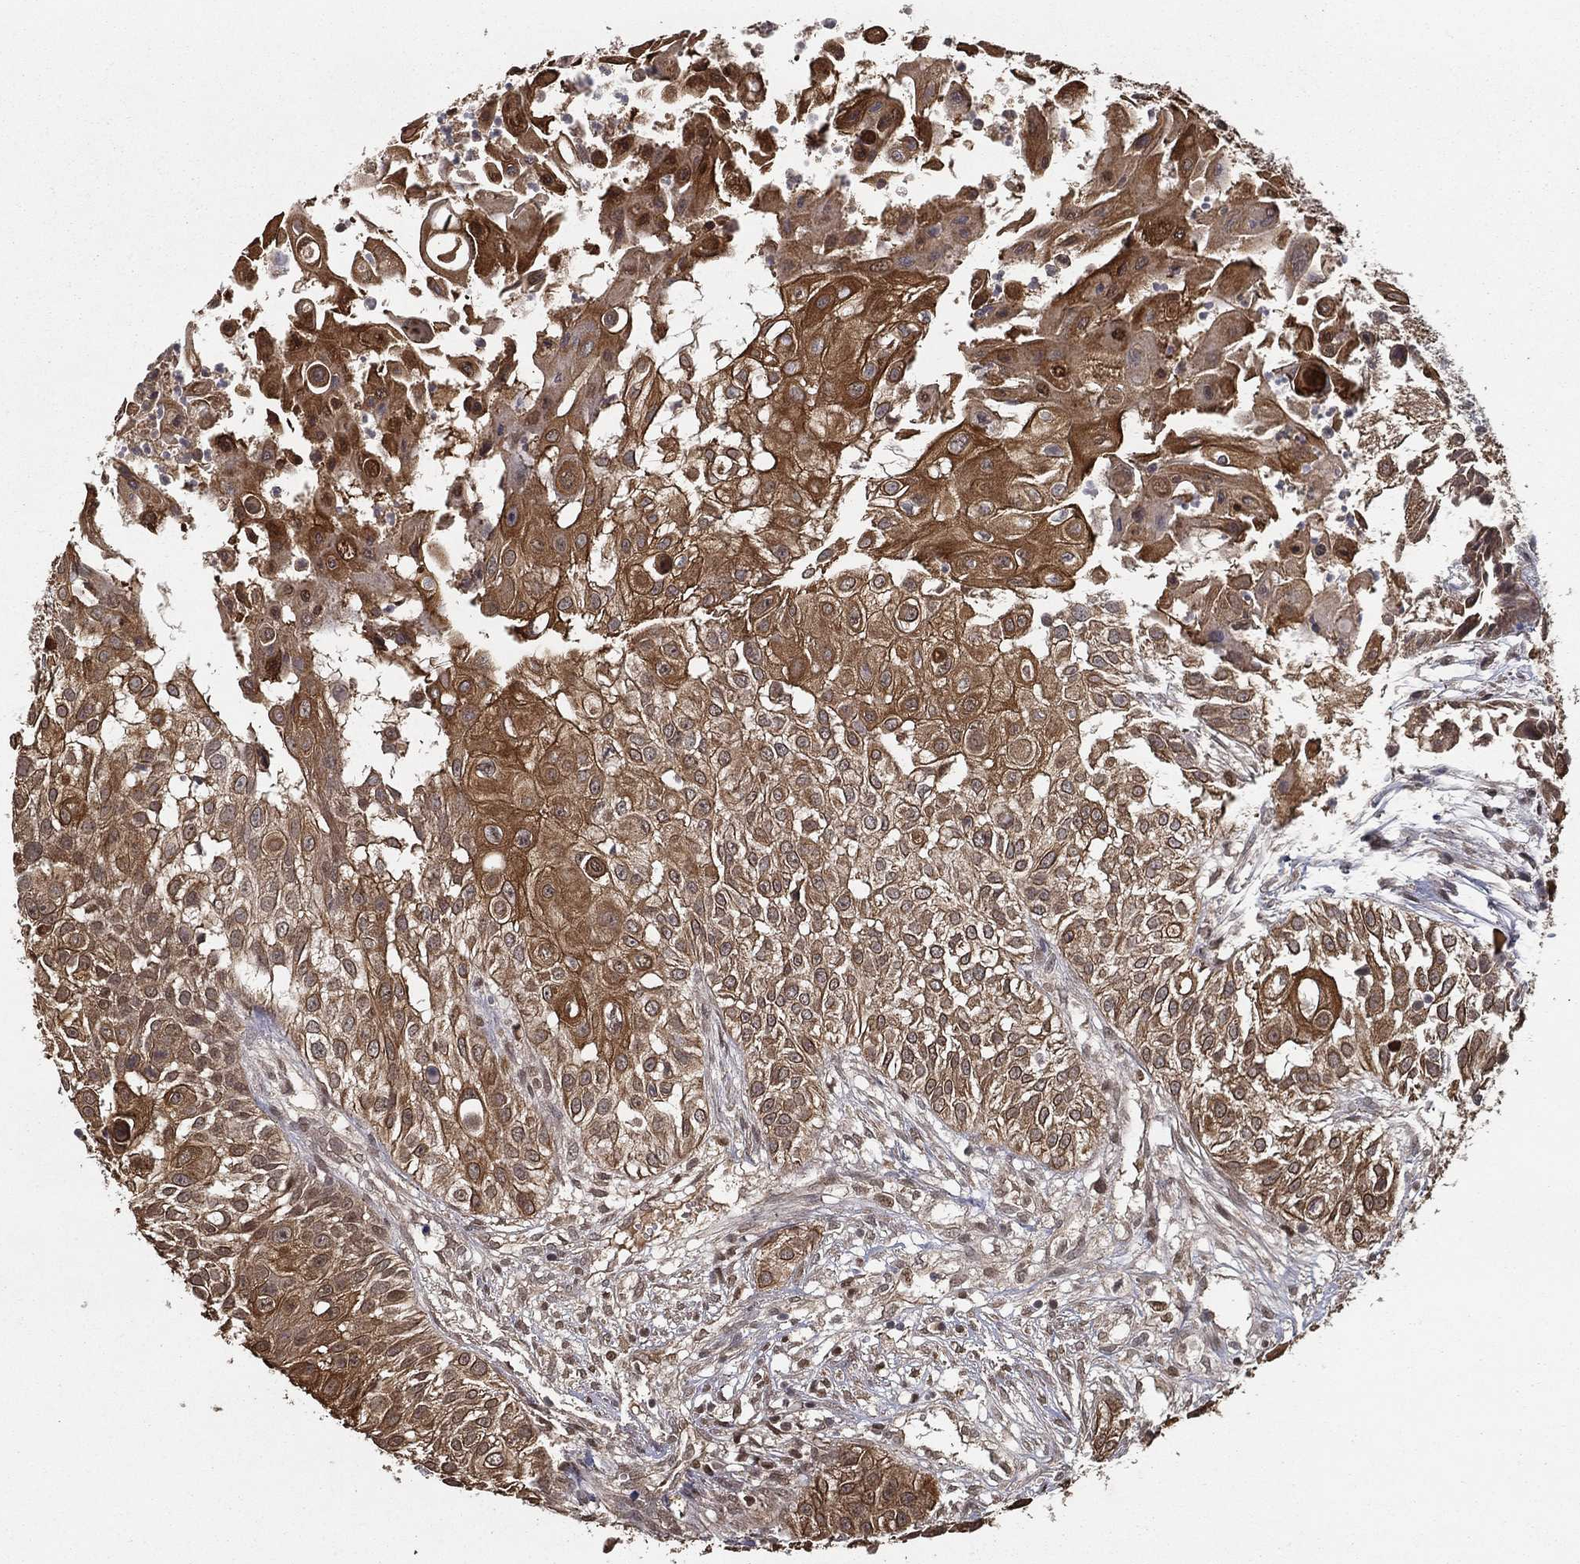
{"staining": {"intensity": "moderate", "quantity": "25%-75%", "location": "cytoplasmic/membranous"}, "tissue": "urothelial cancer", "cell_type": "Tumor cells", "image_type": "cancer", "snomed": [{"axis": "morphology", "description": "Urothelial carcinoma, High grade"}, {"axis": "topography", "description": "Urinary bladder"}], "caption": "A brown stain labels moderate cytoplasmic/membranous positivity of a protein in urothelial carcinoma (high-grade) tumor cells.", "gene": "SLC6A6", "patient": {"sex": "female", "age": 79}}